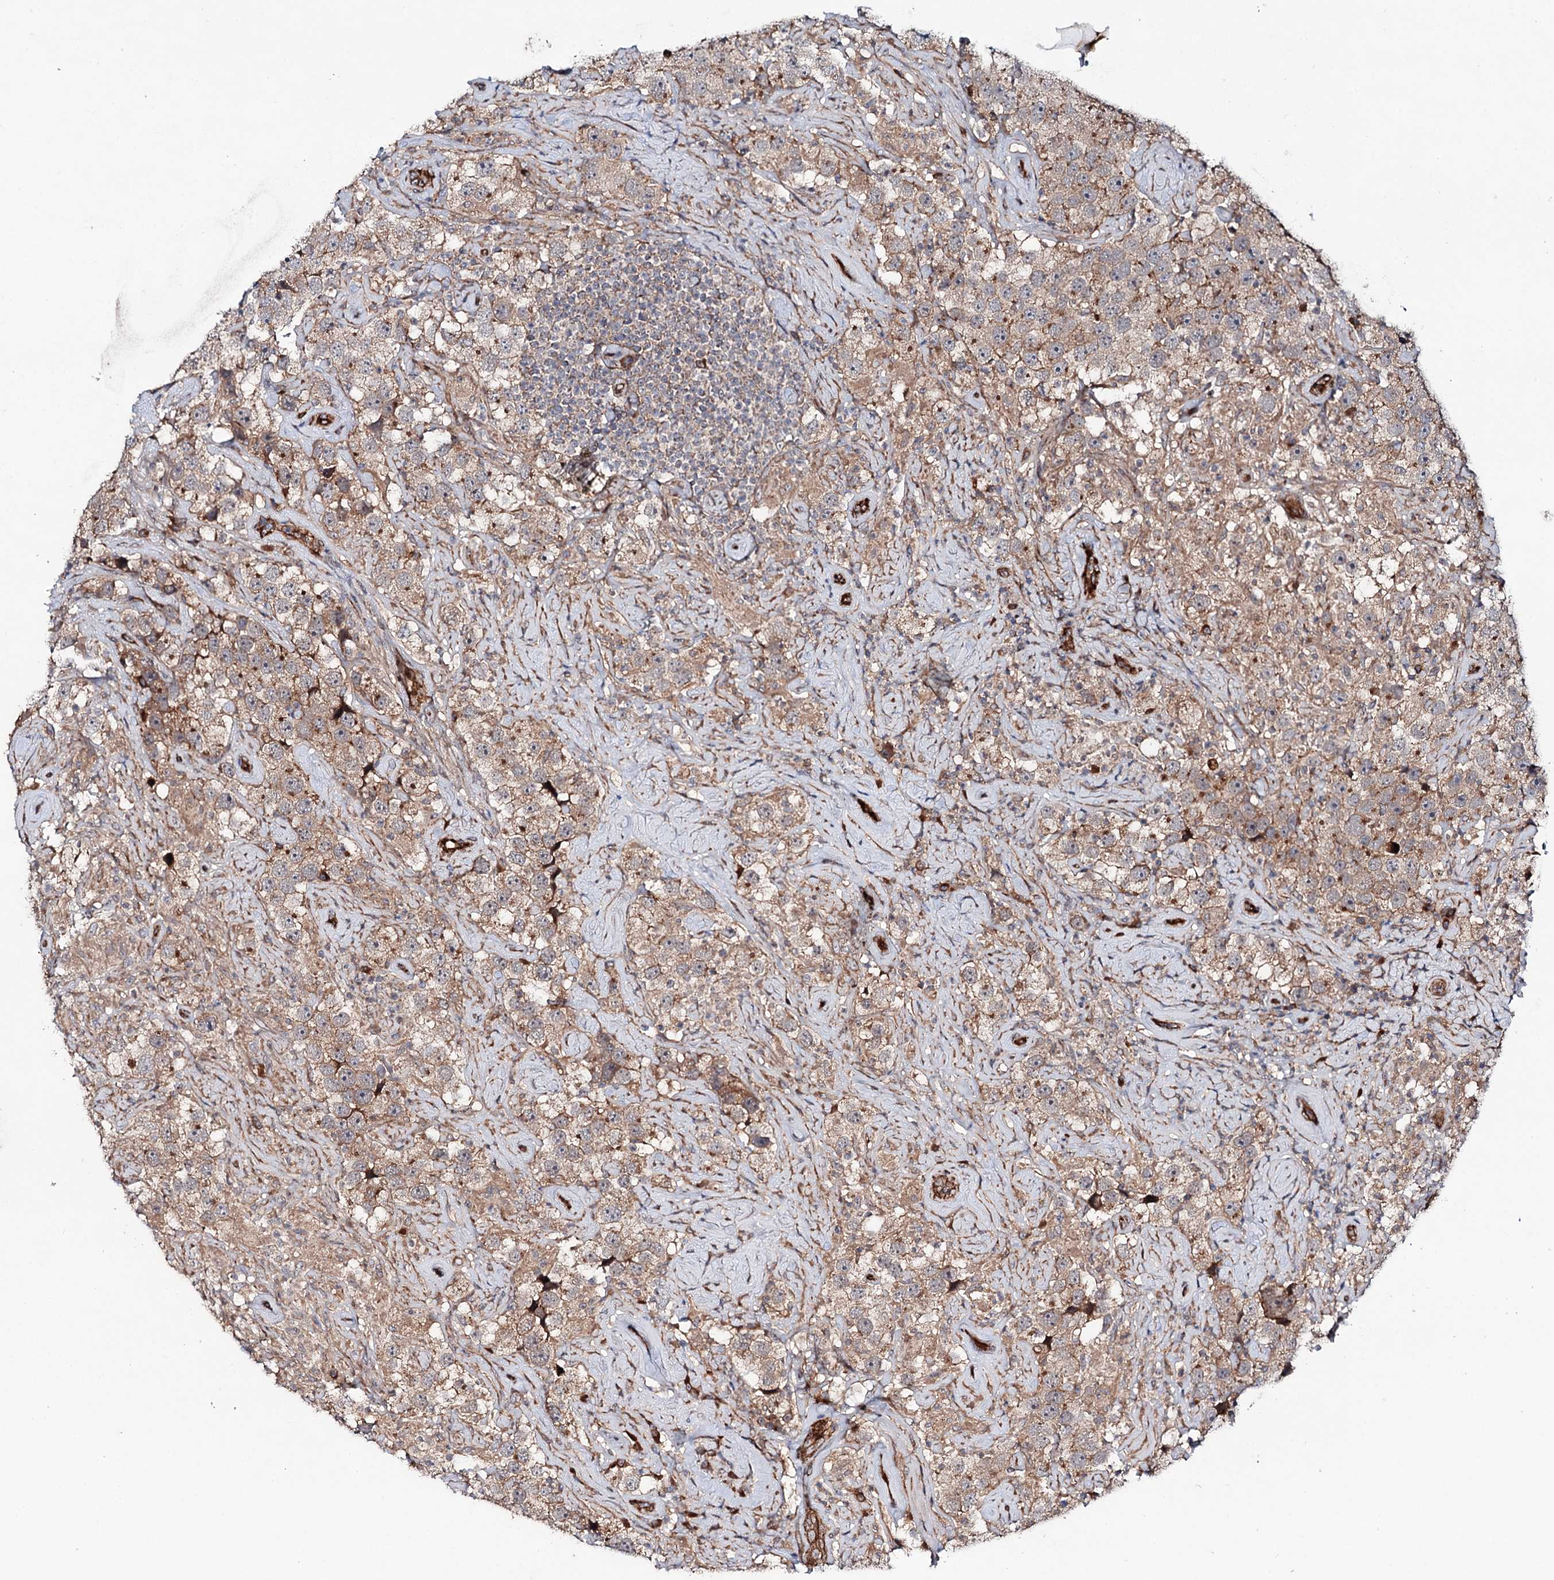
{"staining": {"intensity": "moderate", "quantity": "<25%", "location": "cytoplasmic/membranous"}, "tissue": "testis cancer", "cell_type": "Tumor cells", "image_type": "cancer", "snomed": [{"axis": "morphology", "description": "Seminoma, NOS"}, {"axis": "topography", "description": "Testis"}], "caption": "DAB immunohistochemical staining of seminoma (testis) reveals moderate cytoplasmic/membranous protein positivity in approximately <25% of tumor cells.", "gene": "ADGRG4", "patient": {"sex": "male", "age": 49}}